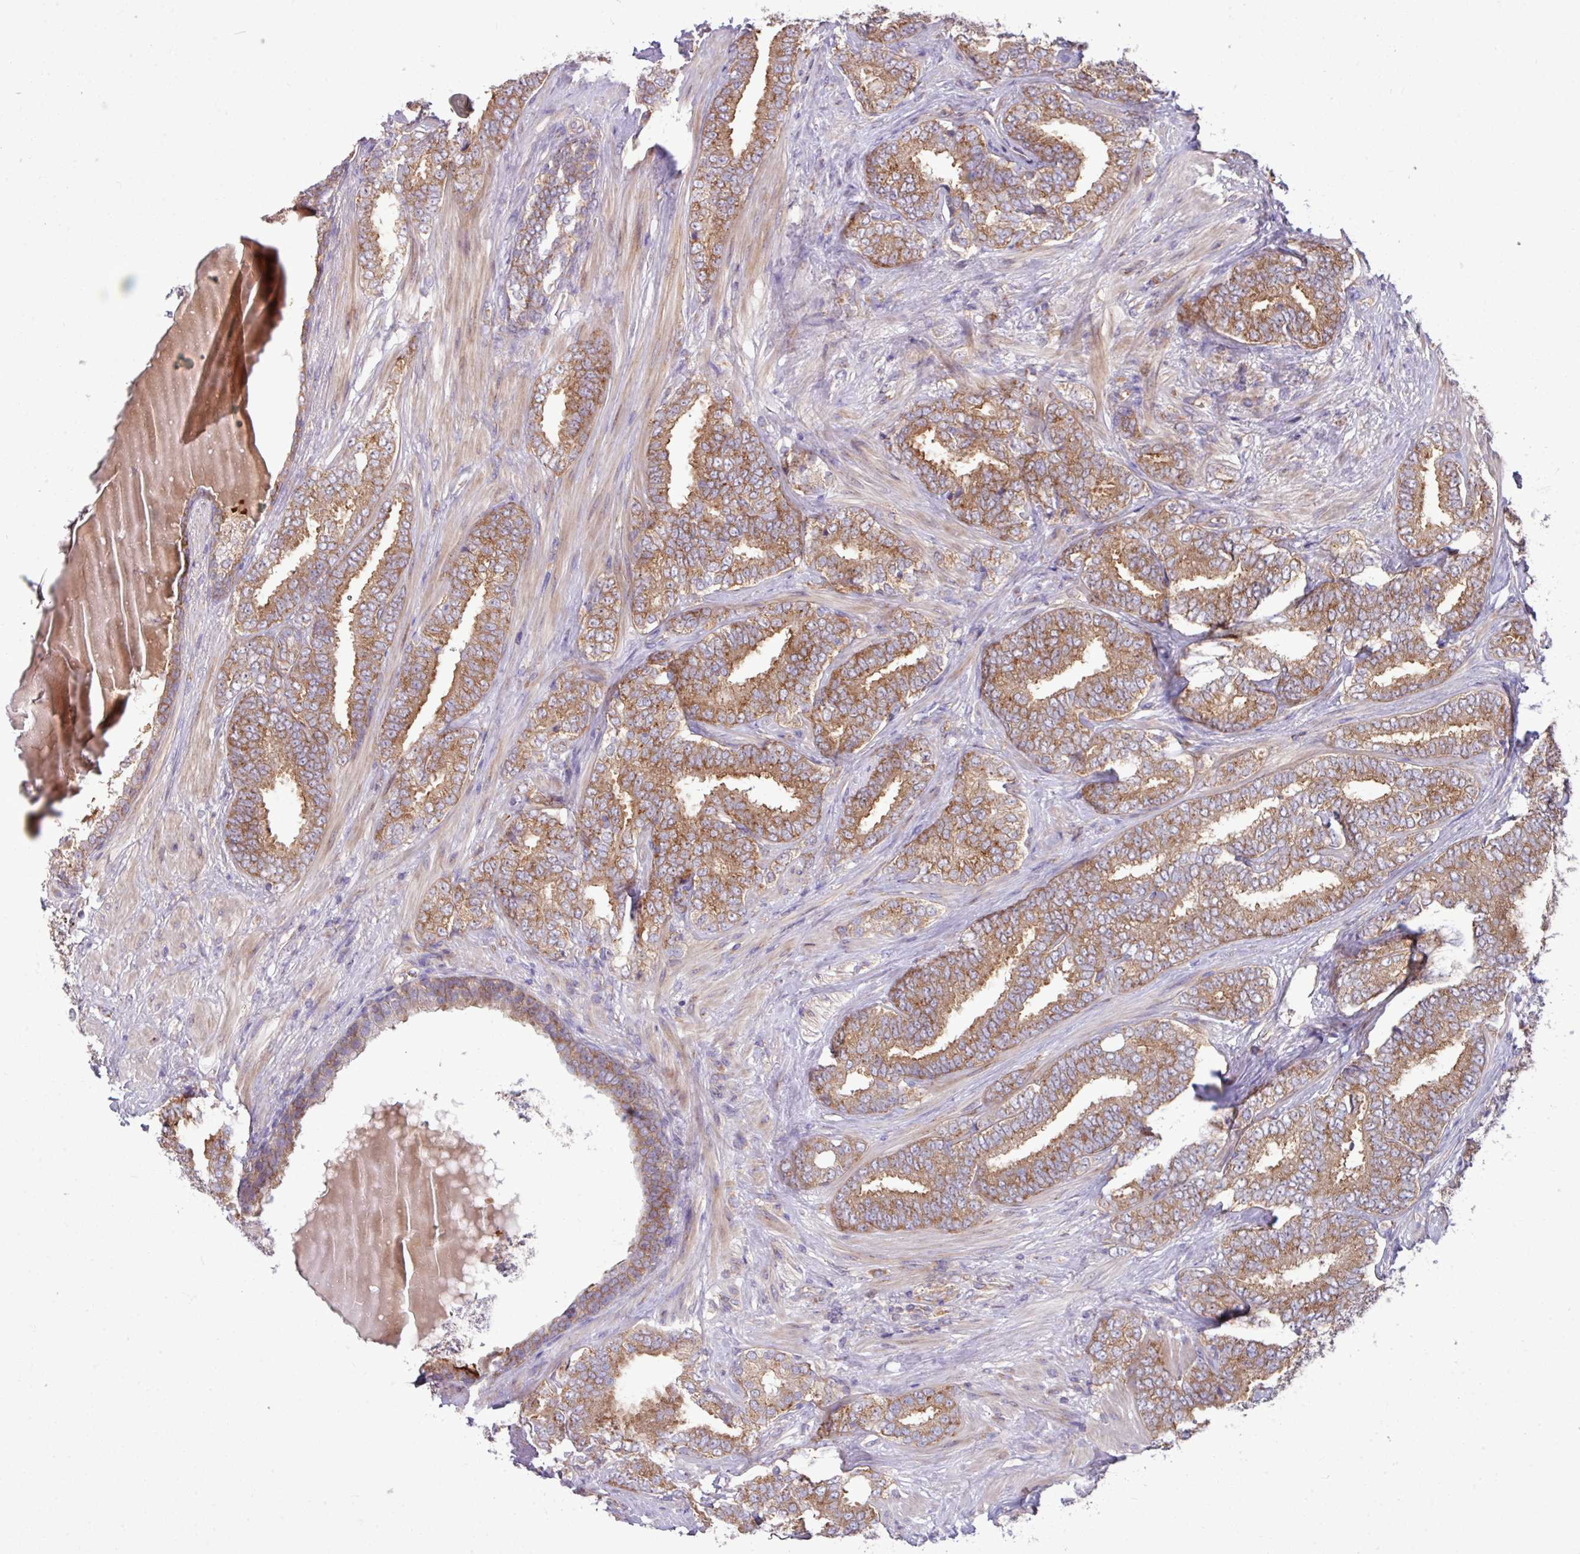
{"staining": {"intensity": "moderate", "quantity": ">75%", "location": "cytoplasmic/membranous"}, "tissue": "prostate cancer", "cell_type": "Tumor cells", "image_type": "cancer", "snomed": [{"axis": "morphology", "description": "Adenocarcinoma, High grade"}, {"axis": "topography", "description": "Prostate"}], "caption": "A brown stain labels moderate cytoplasmic/membranous staining of a protein in prostate cancer (high-grade adenocarcinoma) tumor cells.", "gene": "LSM12", "patient": {"sex": "male", "age": 72}}